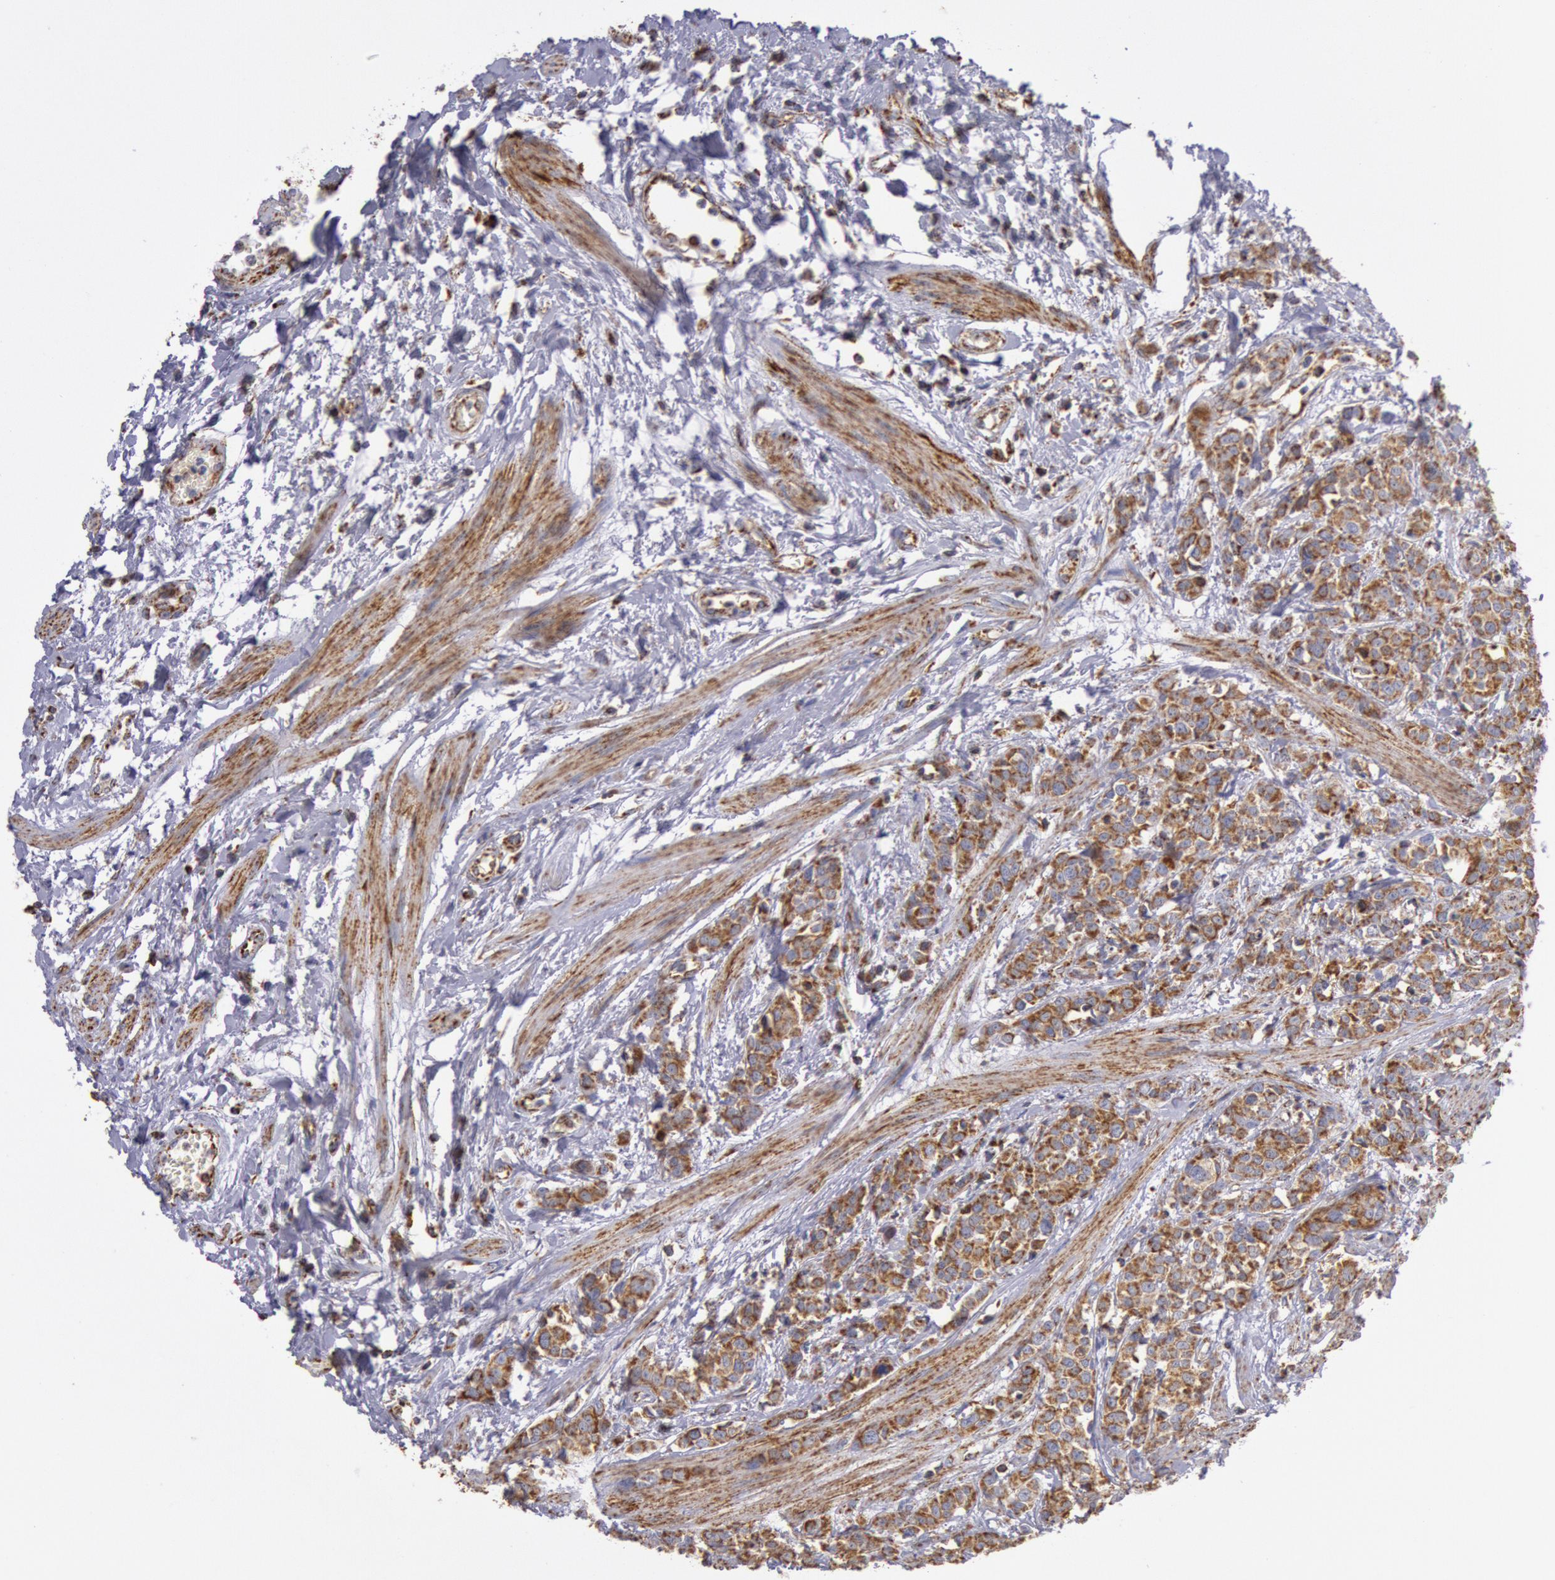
{"staining": {"intensity": "moderate", "quantity": ">75%", "location": "cytoplasmic/membranous"}, "tissue": "urothelial cancer", "cell_type": "Tumor cells", "image_type": "cancer", "snomed": [{"axis": "morphology", "description": "Urothelial carcinoma, High grade"}, {"axis": "topography", "description": "Urinary bladder"}], "caption": "Protein staining demonstrates moderate cytoplasmic/membranous expression in about >75% of tumor cells in high-grade urothelial carcinoma. (DAB (3,3'-diaminobenzidine) IHC with brightfield microscopy, high magnification).", "gene": "CYC1", "patient": {"sex": "male", "age": 56}}